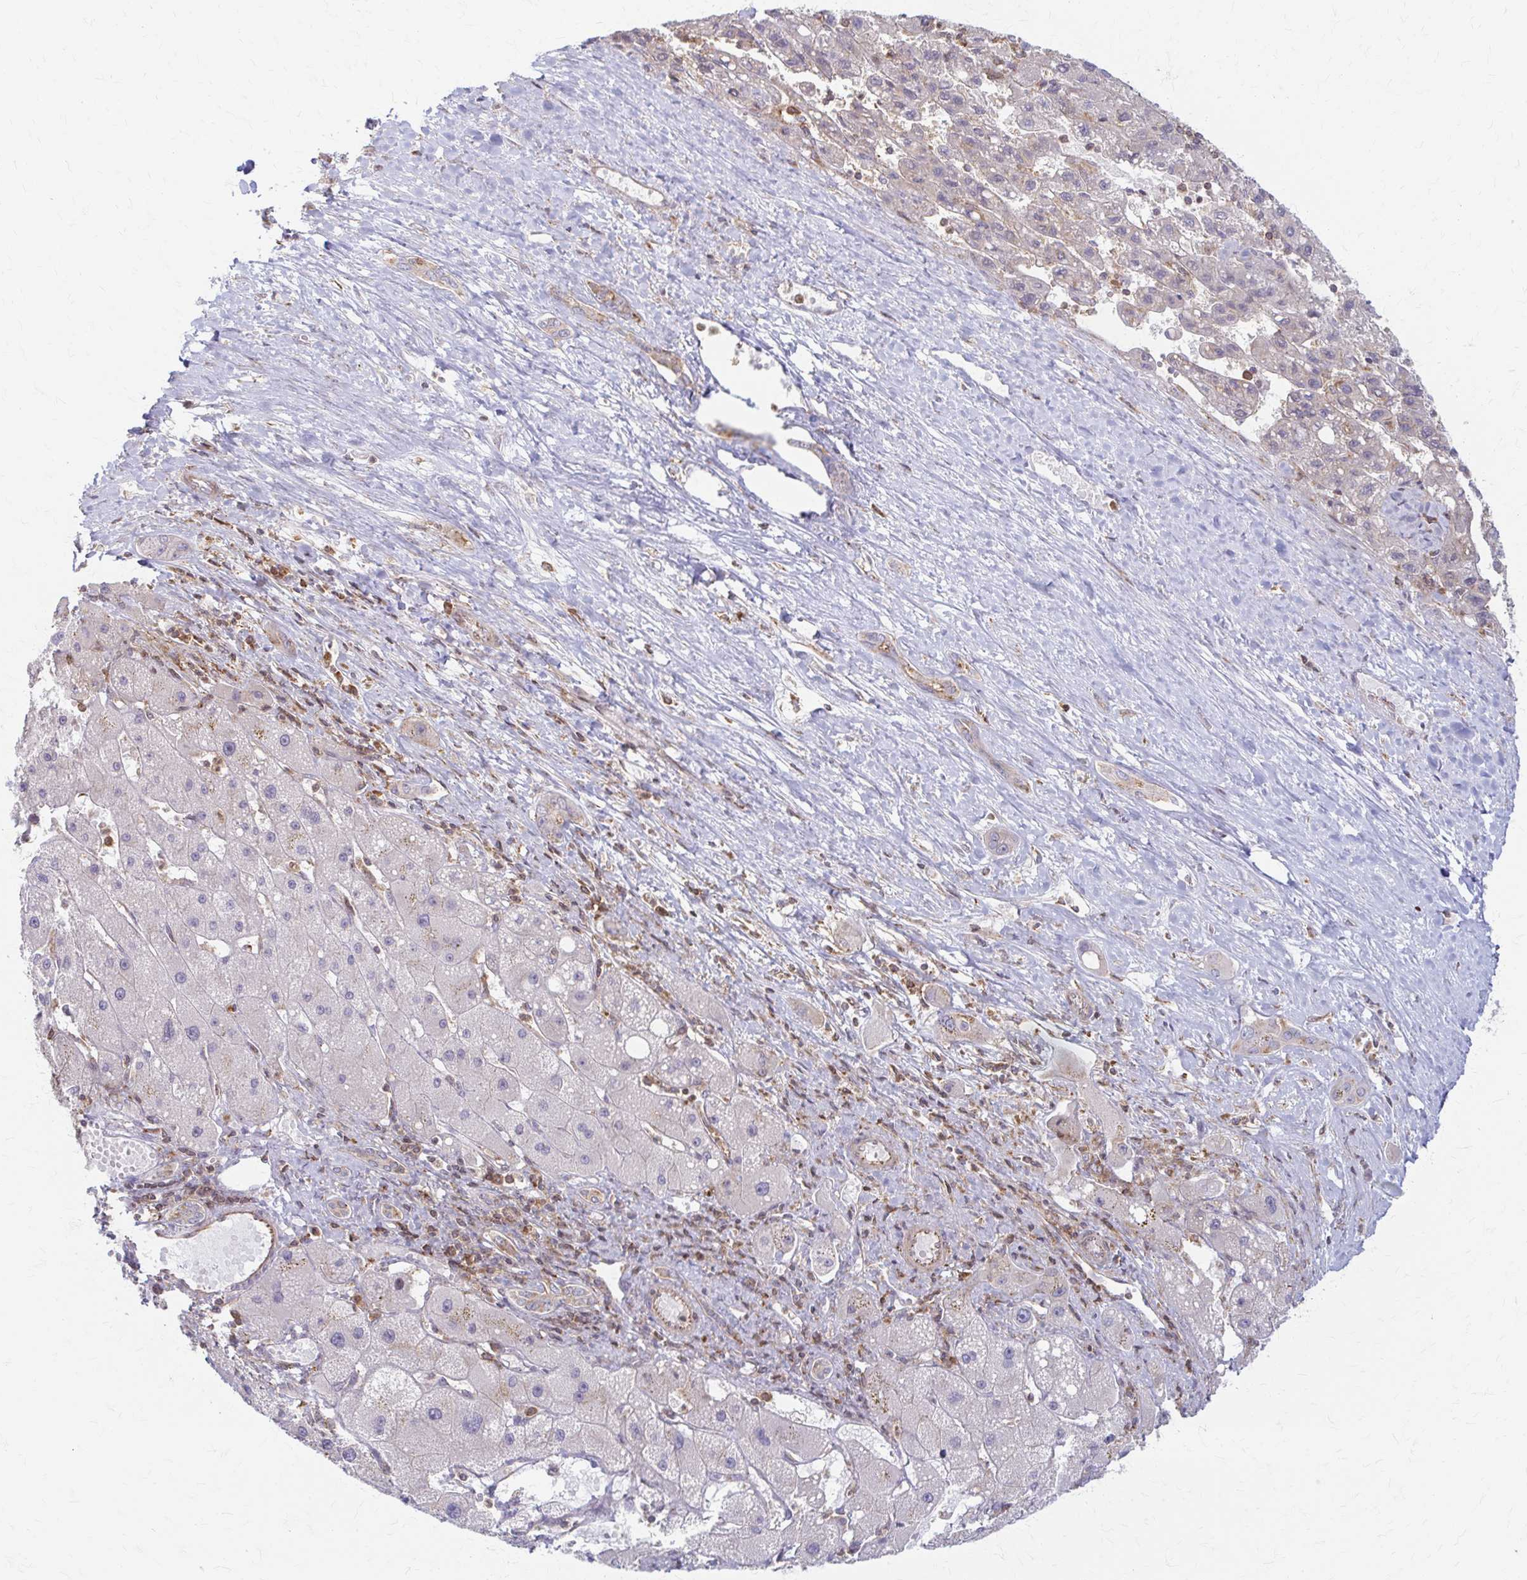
{"staining": {"intensity": "negative", "quantity": "none", "location": "none"}, "tissue": "liver cancer", "cell_type": "Tumor cells", "image_type": "cancer", "snomed": [{"axis": "morphology", "description": "Carcinoma, Hepatocellular, NOS"}, {"axis": "topography", "description": "Liver"}], "caption": "This image is of liver cancer stained with IHC to label a protein in brown with the nuclei are counter-stained blue. There is no positivity in tumor cells.", "gene": "ARHGAP35", "patient": {"sex": "female", "age": 82}}